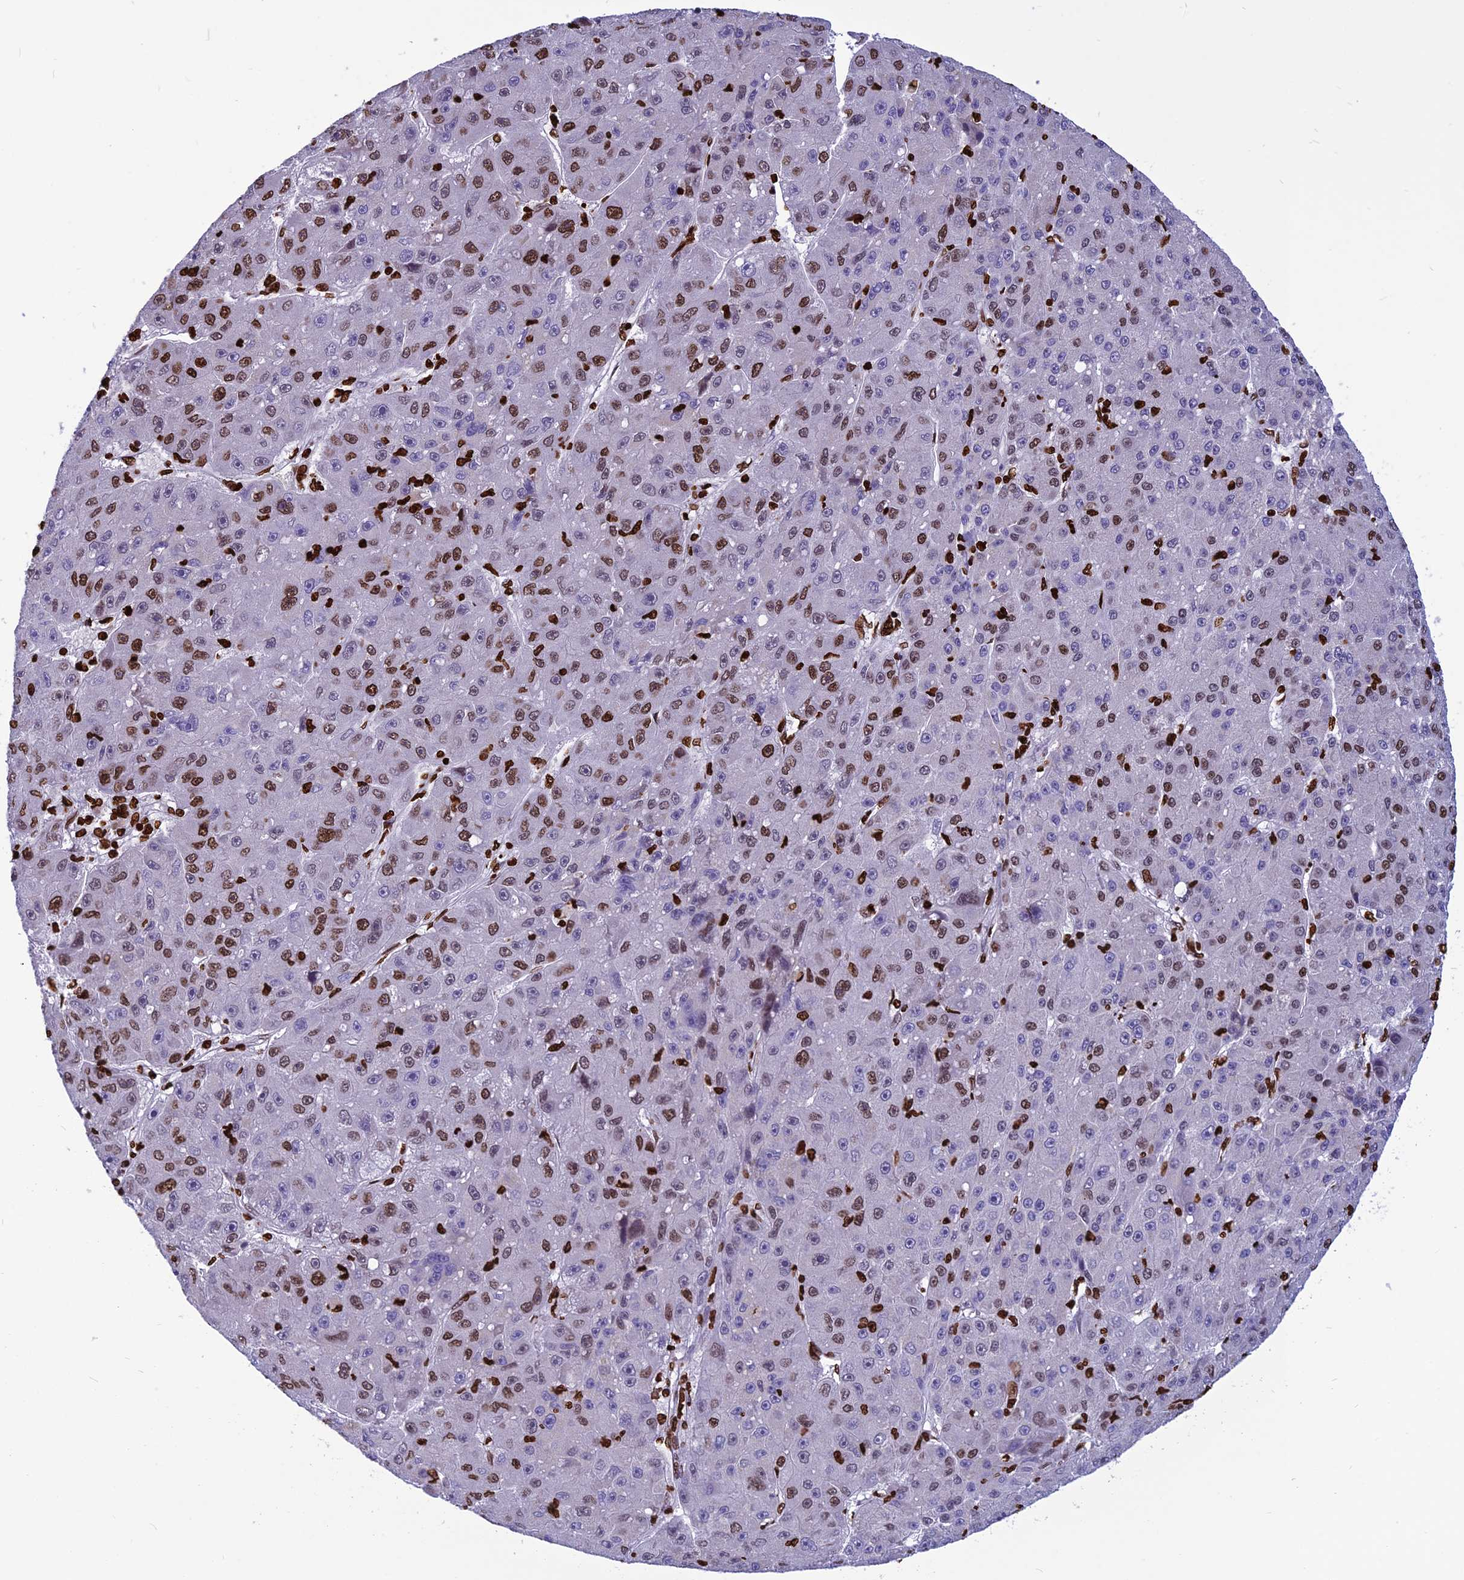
{"staining": {"intensity": "moderate", "quantity": ">75%", "location": "nuclear"}, "tissue": "liver cancer", "cell_type": "Tumor cells", "image_type": "cancer", "snomed": [{"axis": "morphology", "description": "Carcinoma, Hepatocellular, NOS"}, {"axis": "topography", "description": "Liver"}], "caption": "Immunohistochemical staining of hepatocellular carcinoma (liver) shows moderate nuclear protein positivity in about >75% of tumor cells. Using DAB (brown) and hematoxylin (blue) stains, captured at high magnification using brightfield microscopy.", "gene": "AKAP17A", "patient": {"sex": "male", "age": 67}}